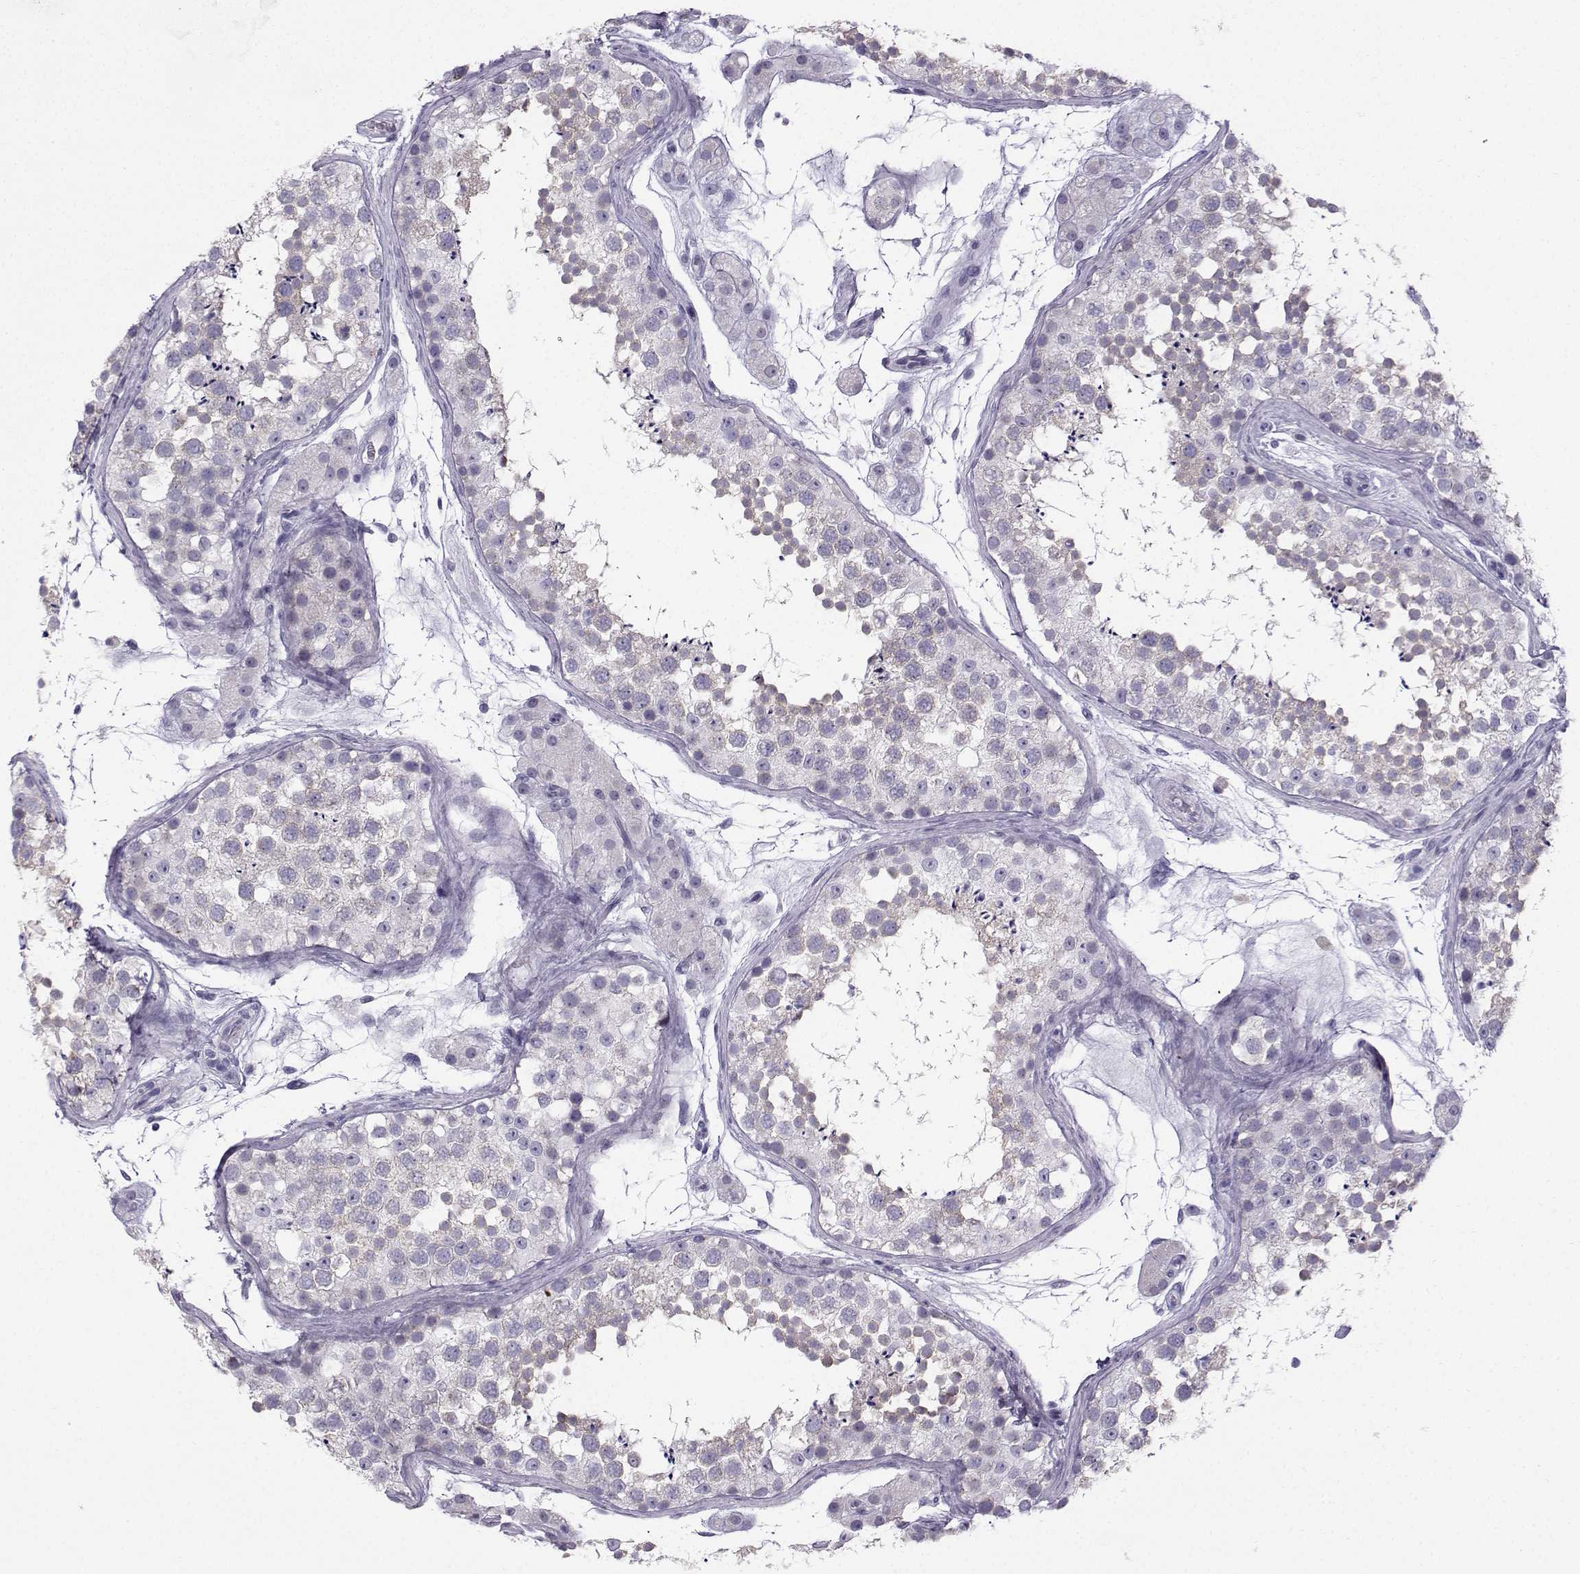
{"staining": {"intensity": "weak", "quantity": "<25%", "location": "cytoplasmic/membranous"}, "tissue": "testis", "cell_type": "Cells in seminiferous ducts", "image_type": "normal", "snomed": [{"axis": "morphology", "description": "Normal tissue, NOS"}, {"axis": "topography", "description": "Testis"}], "caption": "IHC image of unremarkable testis: testis stained with DAB demonstrates no significant protein staining in cells in seminiferous ducts. (DAB IHC visualized using brightfield microscopy, high magnification).", "gene": "ZBTB8B", "patient": {"sex": "male", "age": 41}}